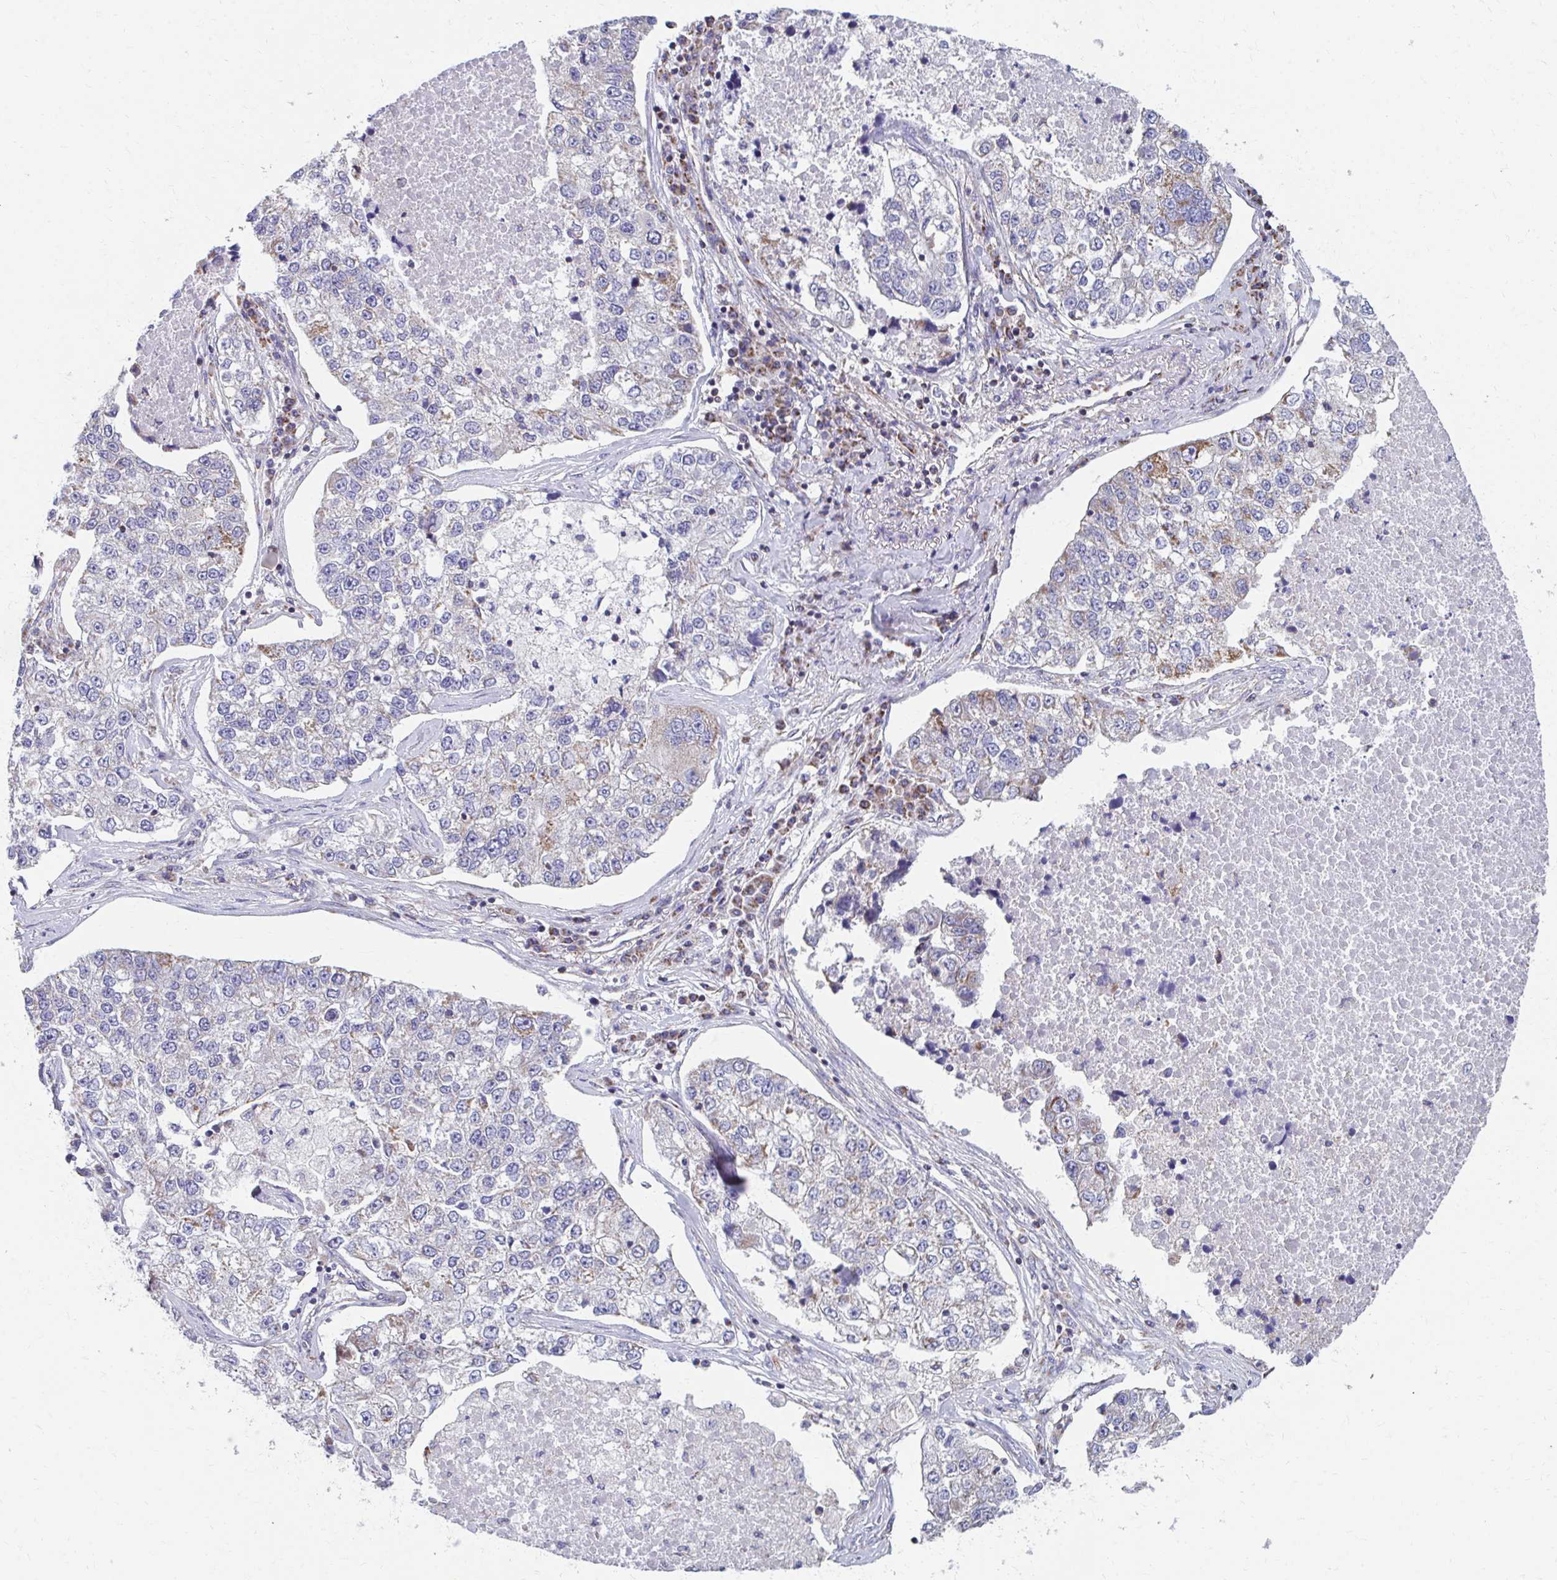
{"staining": {"intensity": "moderate", "quantity": "<25%", "location": "cytoplasmic/membranous"}, "tissue": "lung cancer", "cell_type": "Tumor cells", "image_type": "cancer", "snomed": [{"axis": "morphology", "description": "Adenocarcinoma, NOS"}, {"axis": "topography", "description": "Lung"}], "caption": "Lung cancer stained for a protein (brown) shows moderate cytoplasmic/membranous positive positivity in approximately <25% of tumor cells.", "gene": "RCC1L", "patient": {"sex": "male", "age": 49}}